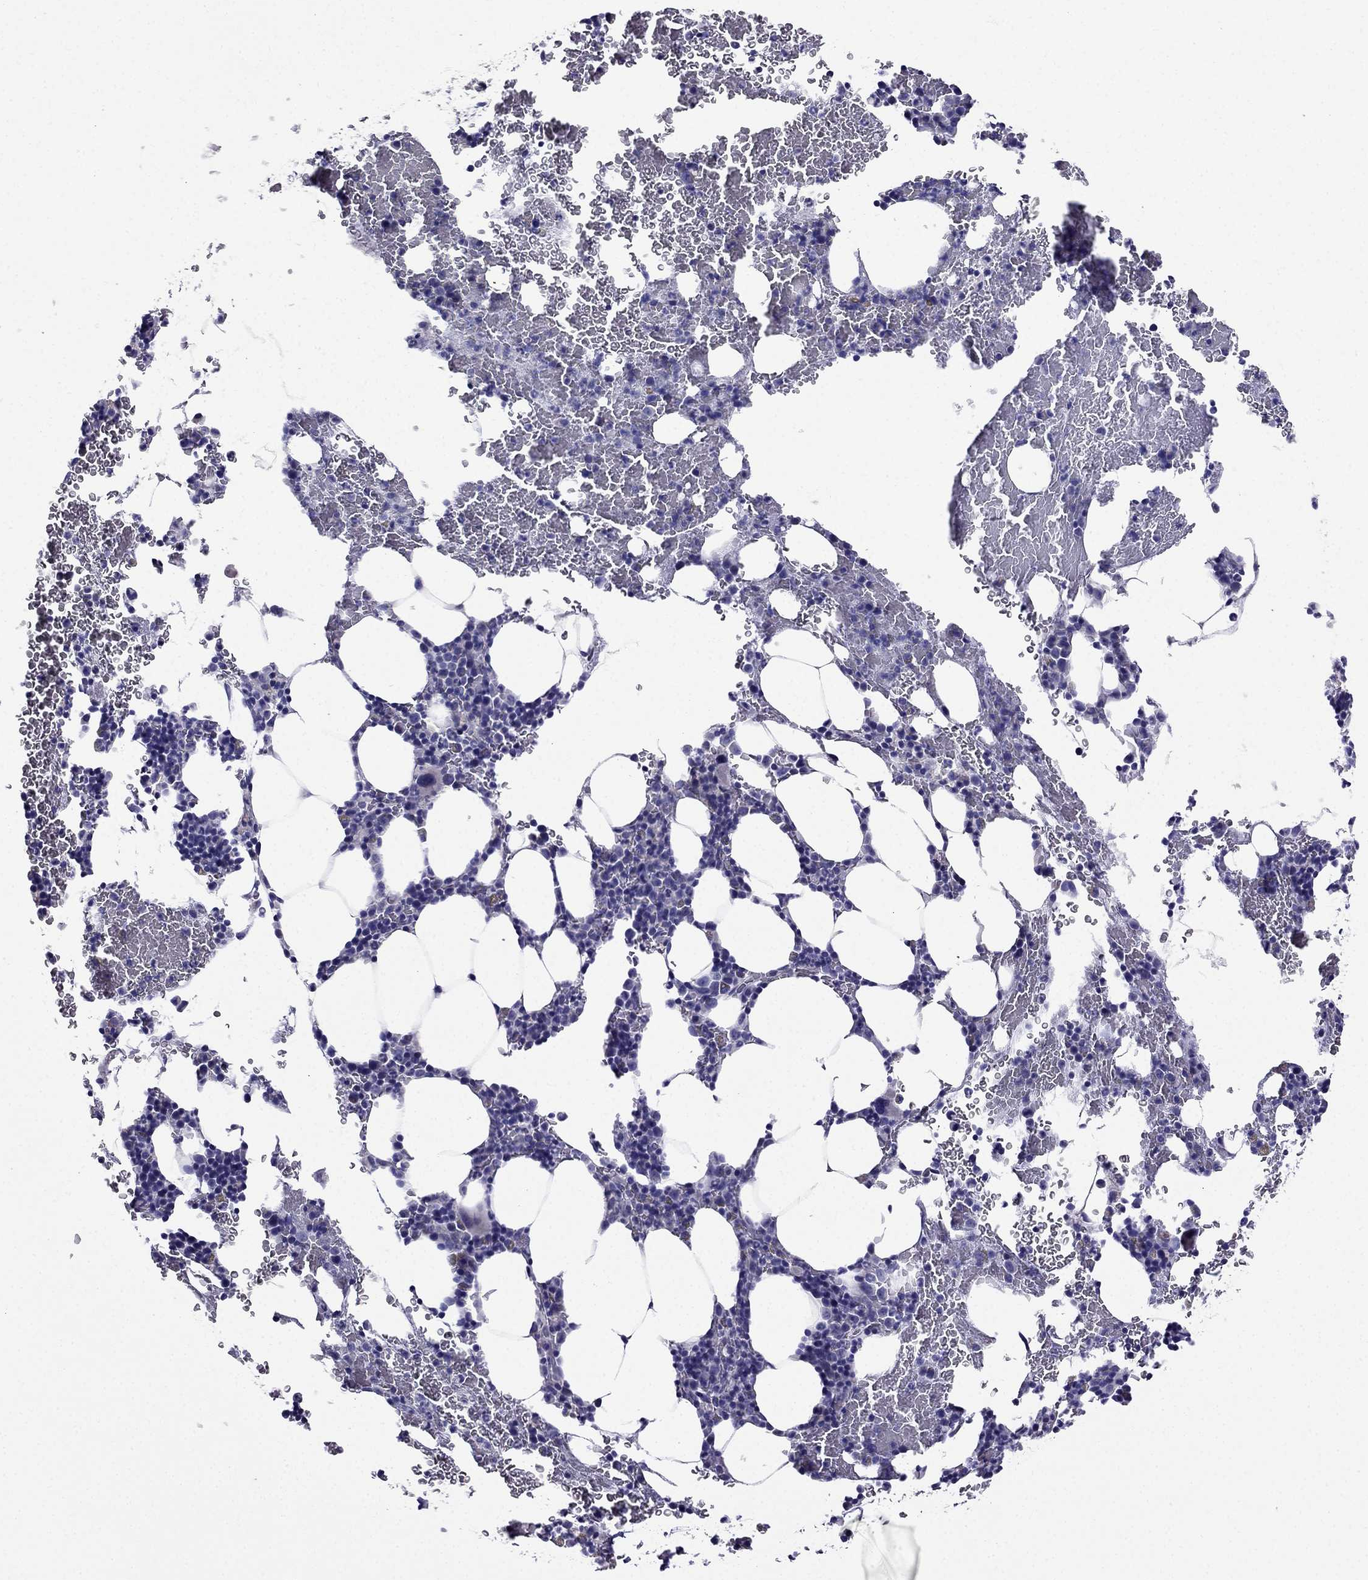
{"staining": {"intensity": "negative", "quantity": "none", "location": "none"}, "tissue": "bone marrow", "cell_type": "Hematopoietic cells", "image_type": "normal", "snomed": [{"axis": "morphology", "description": "Normal tissue, NOS"}, {"axis": "topography", "description": "Bone marrow"}], "caption": "Immunohistochemical staining of normal human bone marrow demonstrates no significant positivity in hematopoietic cells.", "gene": "DSC1", "patient": {"sex": "male", "age": 64}}